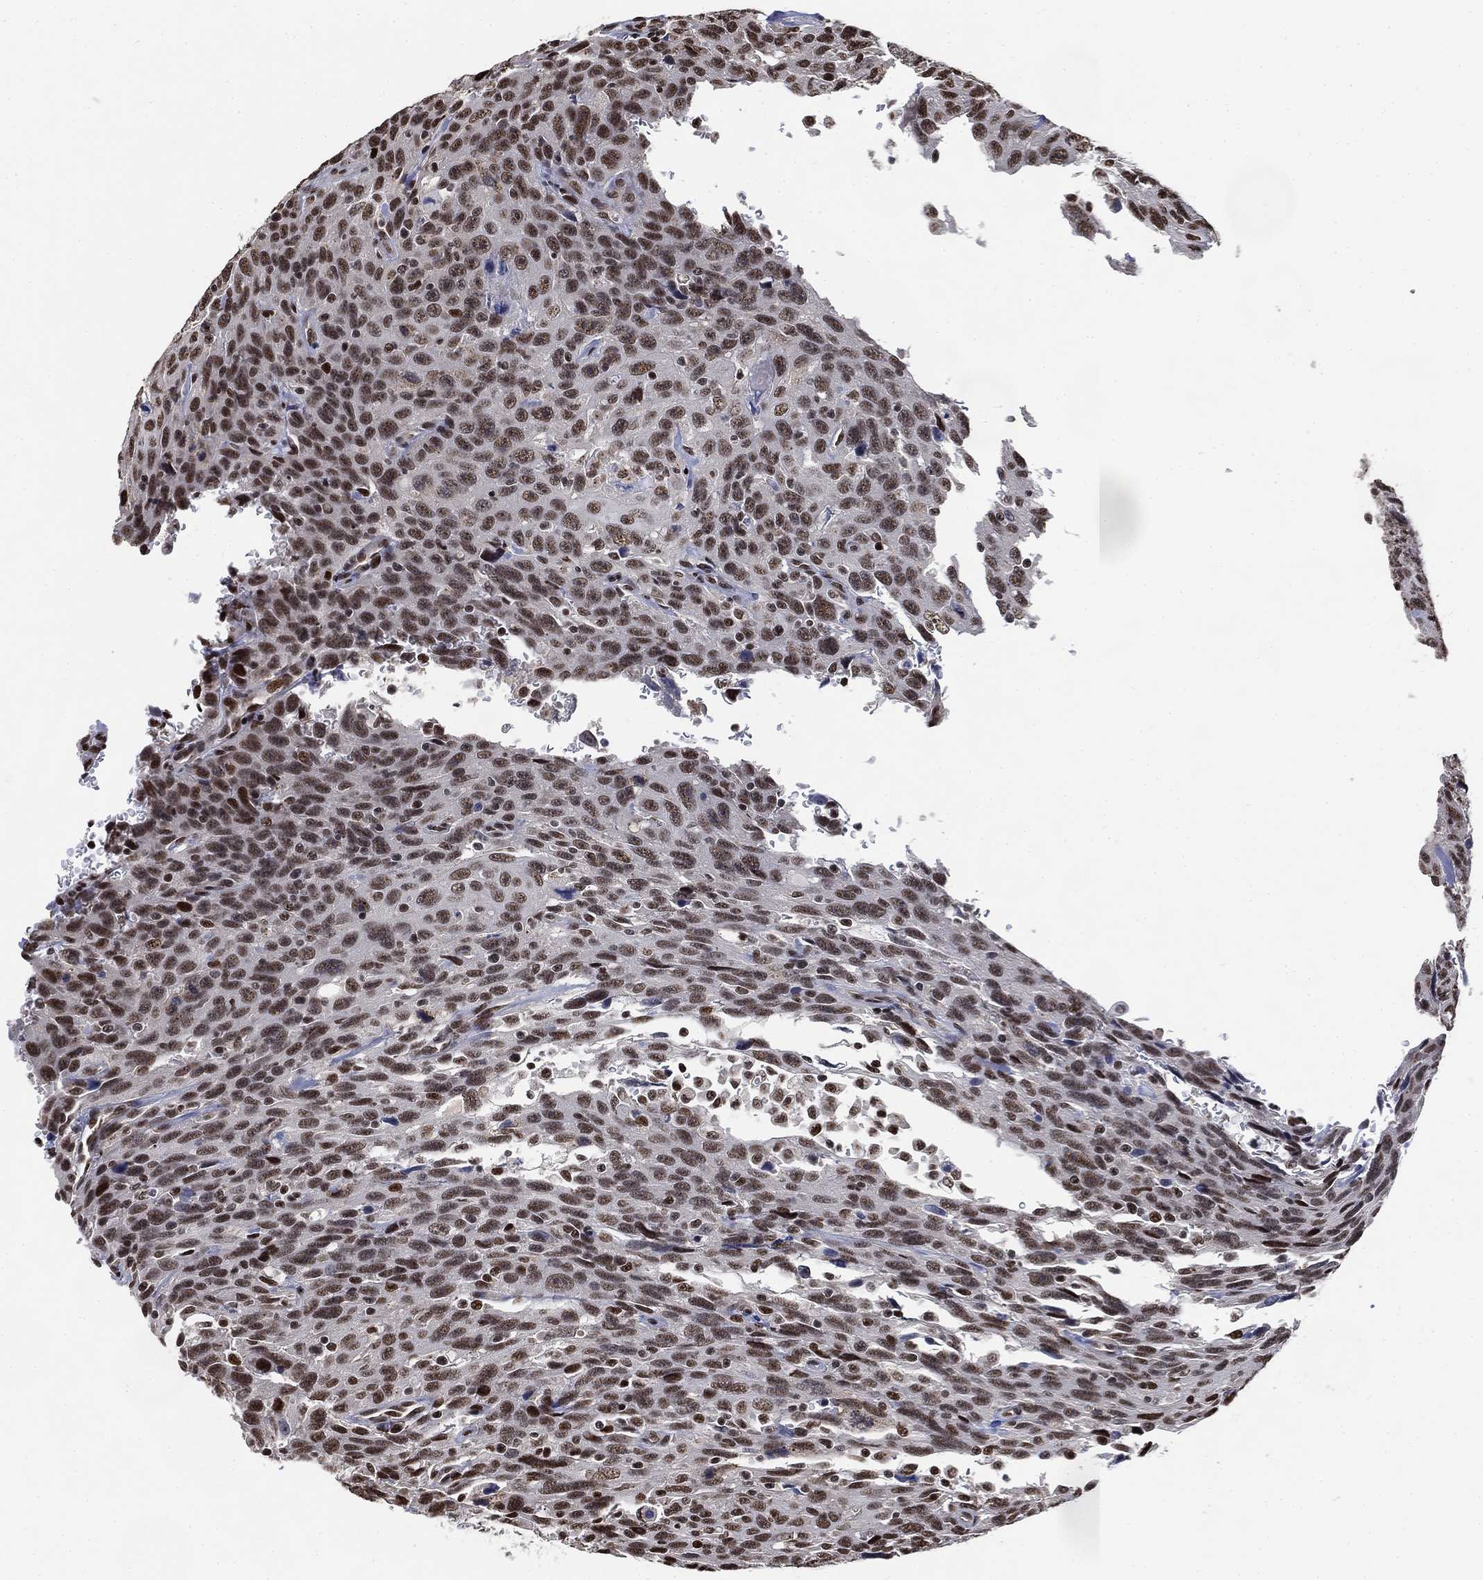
{"staining": {"intensity": "strong", "quantity": ">75%", "location": "nuclear"}, "tissue": "urothelial cancer", "cell_type": "Tumor cells", "image_type": "cancer", "snomed": [{"axis": "morphology", "description": "Urothelial carcinoma, NOS"}, {"axis": "morphology", "description": "Urothelial carcinoma, High grade"}, {"axis": "topography", "description": "Urinary bladder"}], "caption": "DAB immunohistochemical staining of urothelial cancer shows strong nuclear protein expression in about >75% of tumor cells. (DAB (3,3'-diaminobenzidine) = brown stain, brightfield microscopy at high magnification).", "gene": "ZSCAN30", "patient": {"sex": "female", "age": 73}}